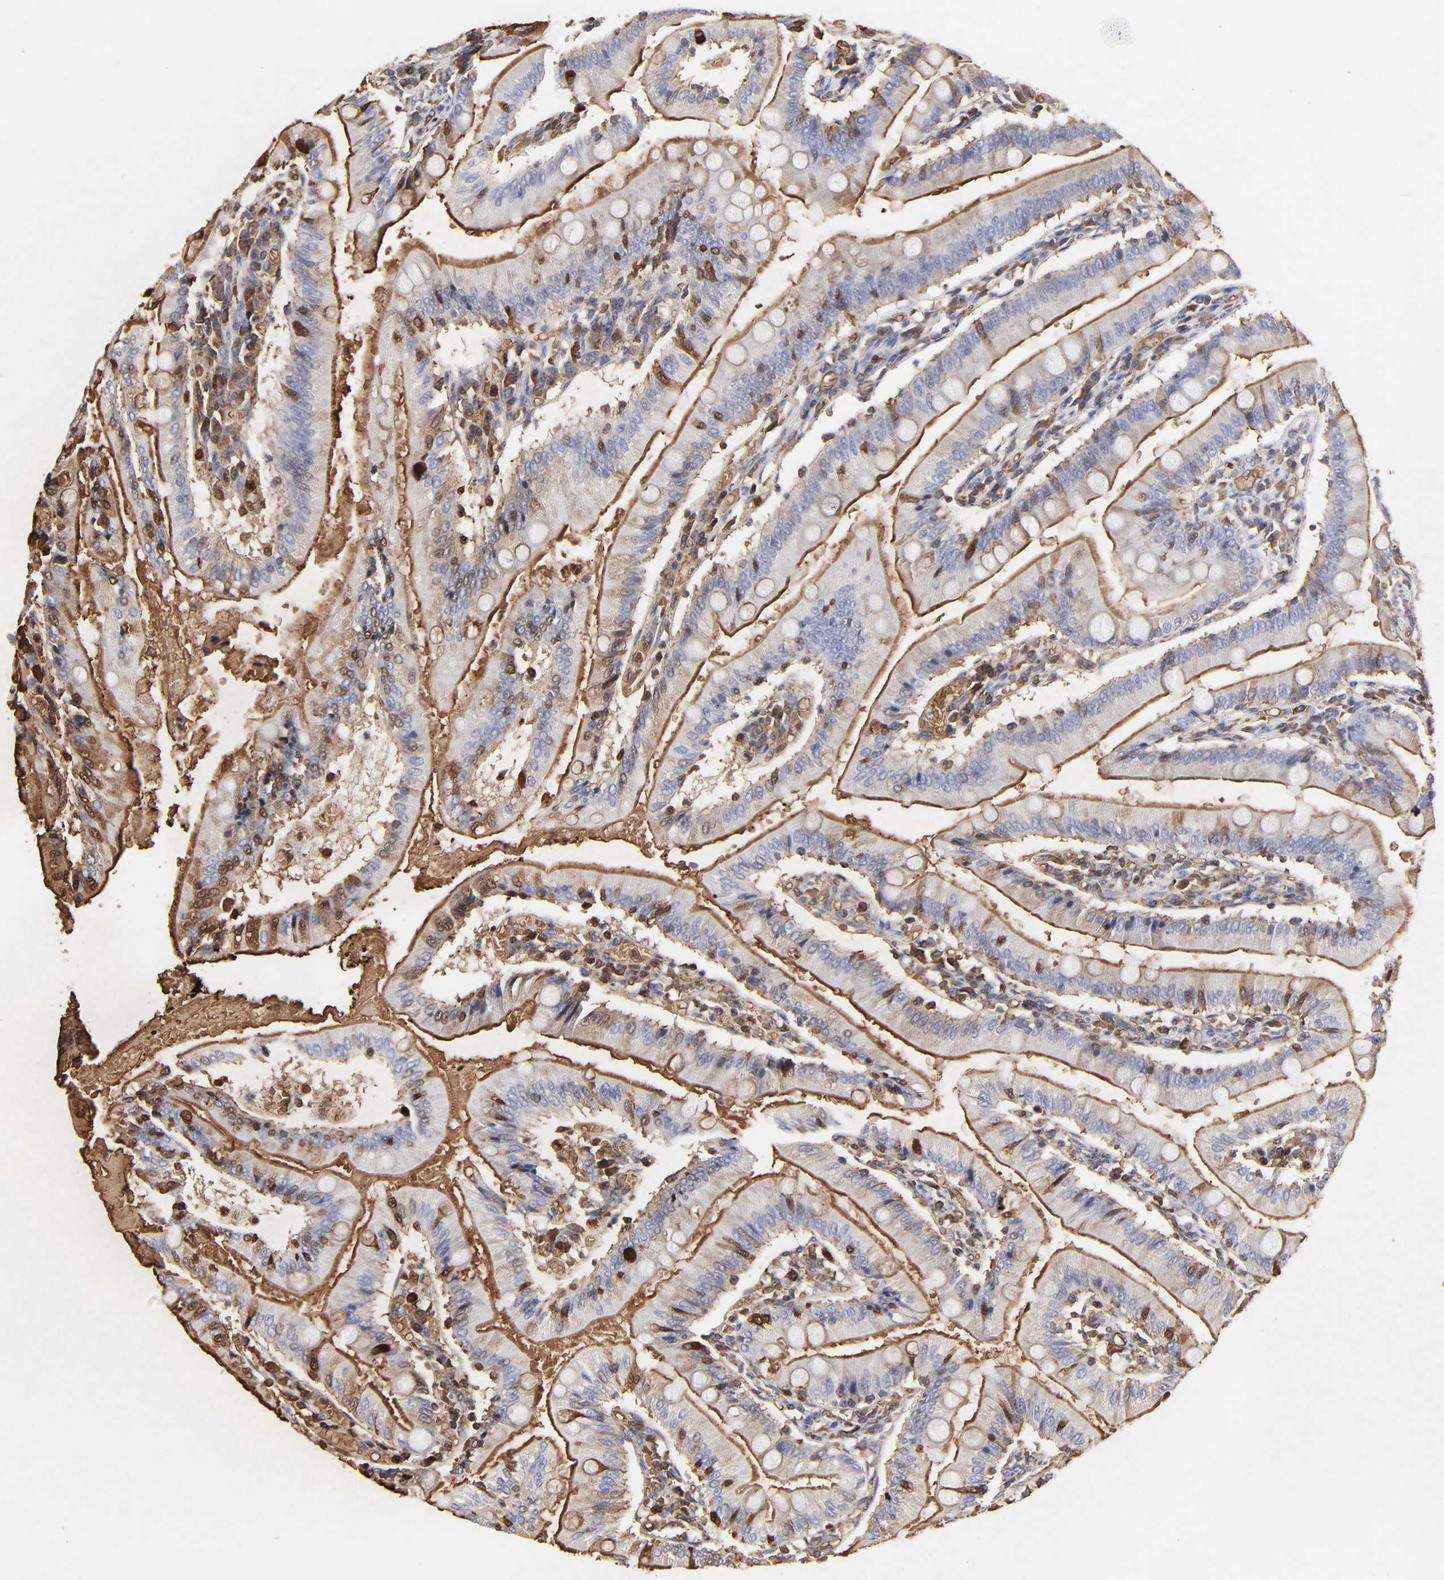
{"staining": {"intensity": "strong", "quantity": ">75%", "location": "cytoplasmic/membranous"}, "tissue": "small intestine", "cell_type": "Glandular cells", "image_type": "normal", "snomed": [{"axis": "morphology", "description": "Normal tissue, NOS"}, {"axis": "topography", "description": "Small intestine"}], "caption": "About >75% of glandular cells in unremarkable human small intestine demonstrate strong cytoplasmic/membranous protein staining as visualized by brown immunohistochemical staining.", "gene": "PAG1", "patient": {"sex": "male", "age": 71}}